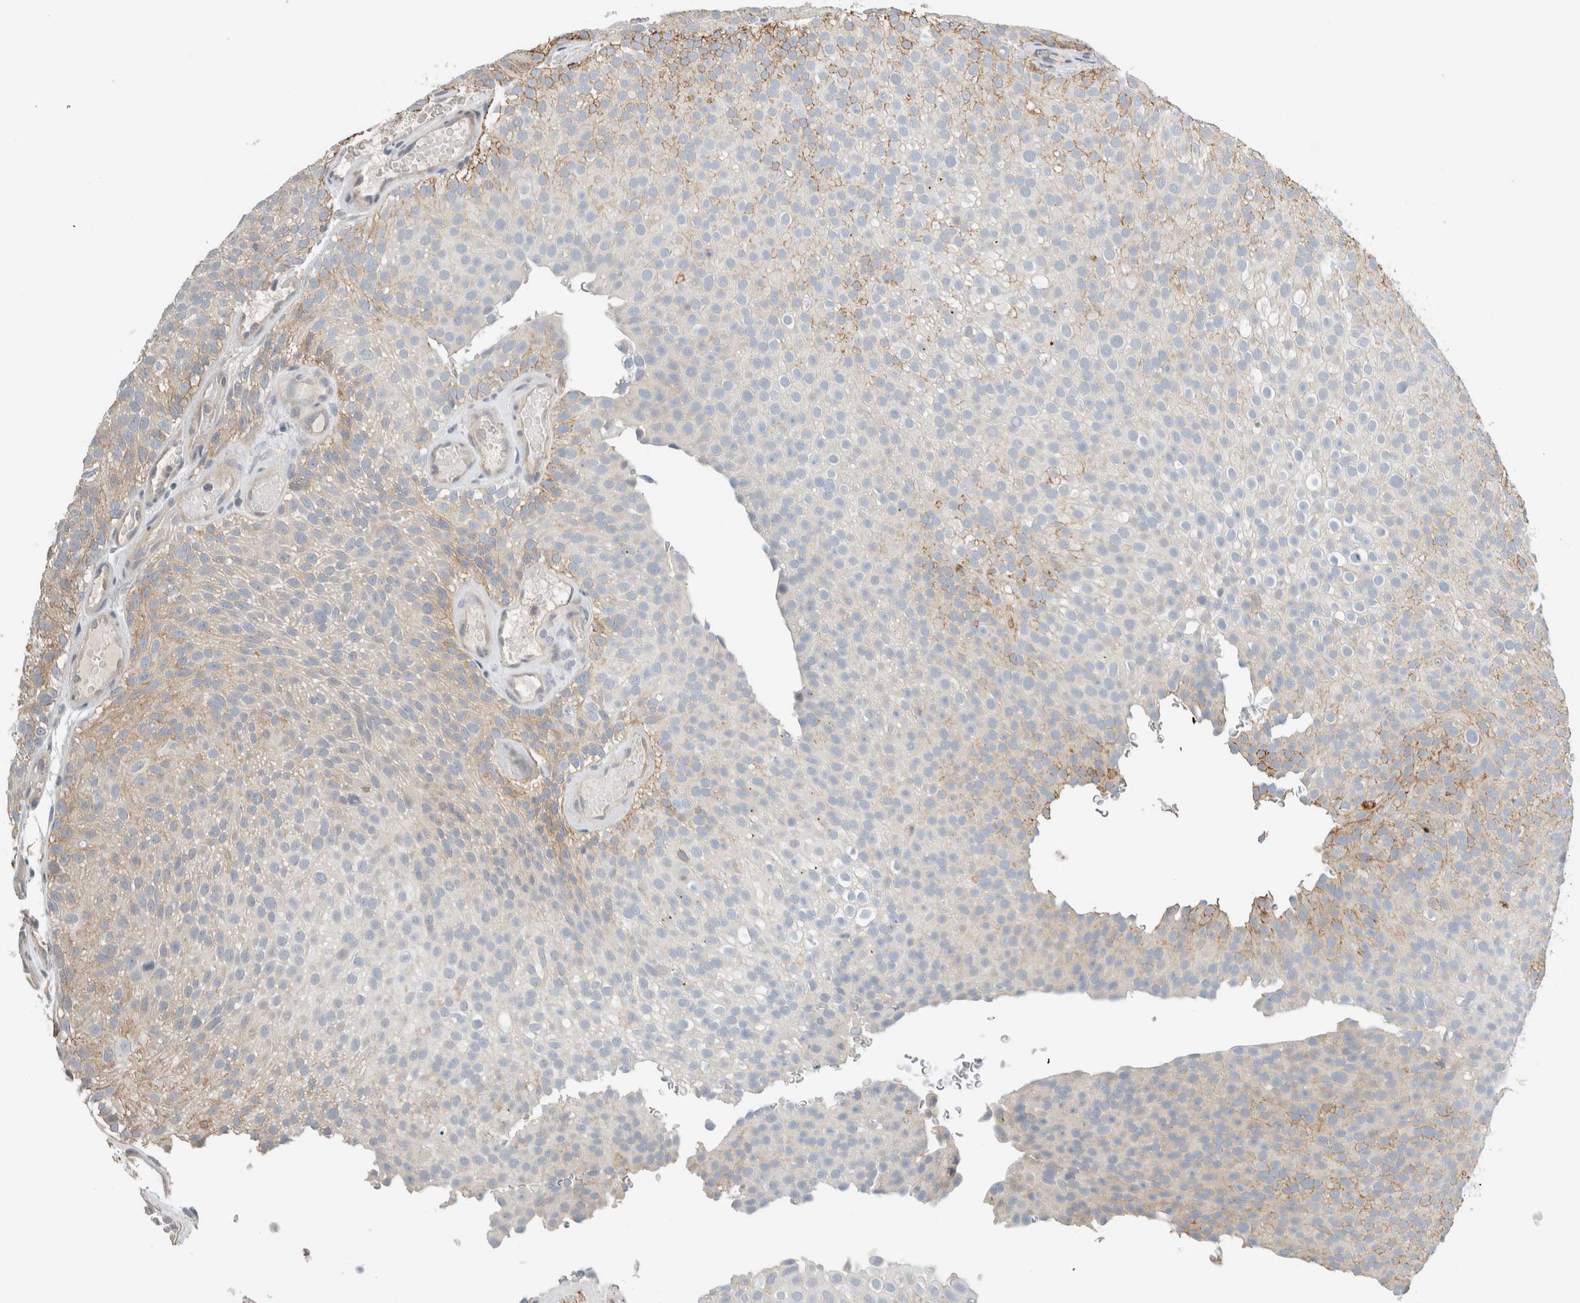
{"staining": {"intensity": "moderate", "quantity": "<25%", "location": "cytoplasmic/membranous"}, "tissue": "urothelial cancer", "cell_type": "Tumor cells", "image_type": "cancer", "snomed": [{"axis": "morphology", "description": "Urothelial carcinoma, Low grade"}, {"axis": "topography", "description": "Urinary bladder"}], "caption": "Immunohistochemical staining of human urothelial cancer reveals low levels of moderate cytoplasmic/membranous protein staining in about <25% of tumor cells.", "gene": "ERCC6L2", "patient": {"sex": "male", "age": 78}}